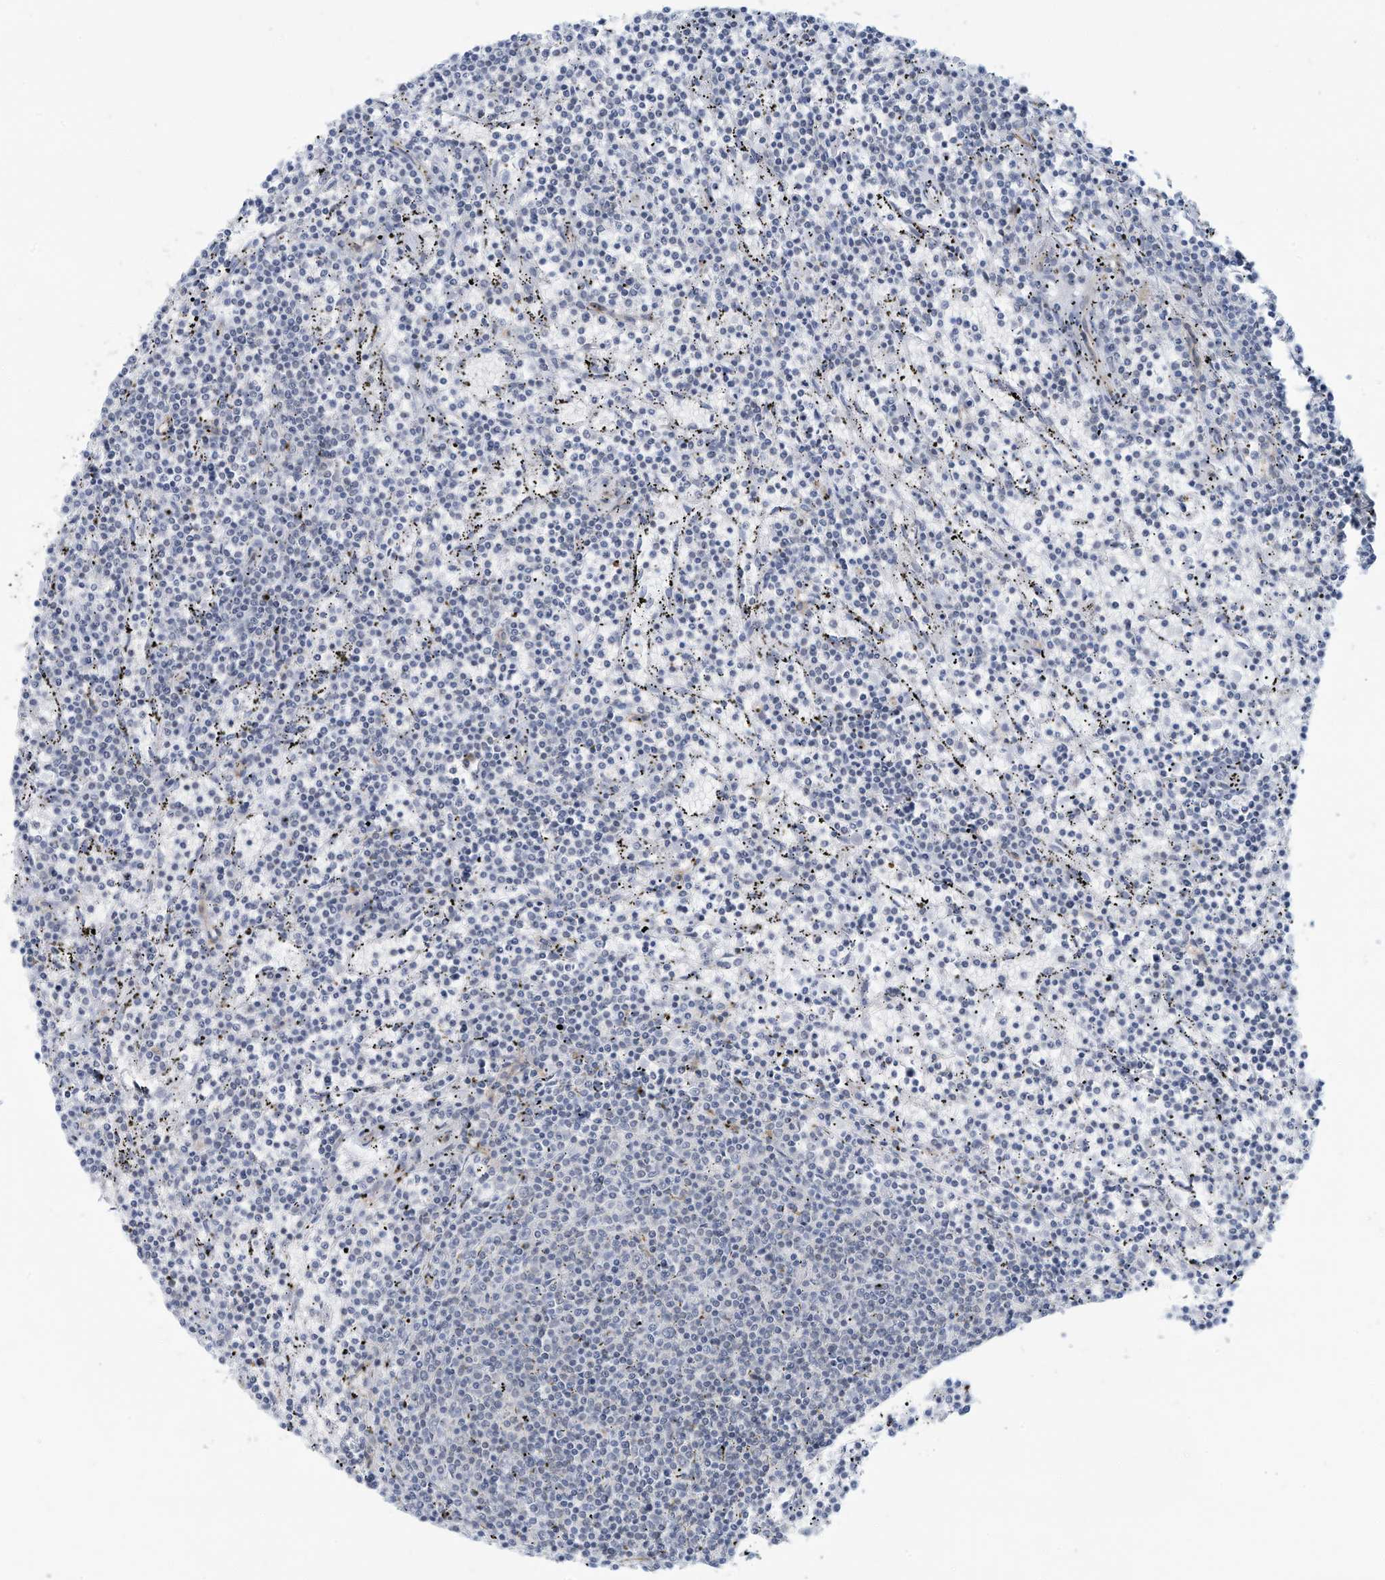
{"staining": {"intensity": "negative", "quantity": "none", "location": "none"}, "tissue": "lymphoma", "cell_type": "Tumor cells", "image_type": "cancer", "snomed": [{"axis": "morphology", "description": "Malignant lymphoma, non-Hodgkin's type, Low grade"}, {"axis": "topography", "description": "Spleen"}], "caption": "Low-grade malignant lymphoma, non-Hodgkin's type was stained to show a protein in brown. There is no significant expression in tumor cells. (DAB (3,3'-diaminobenzidine) immunohistochemistry visualized using brightfield microscopy, high magnification).", "gene": "SARNP", "patient": {"sex": "female", "age": 50}}